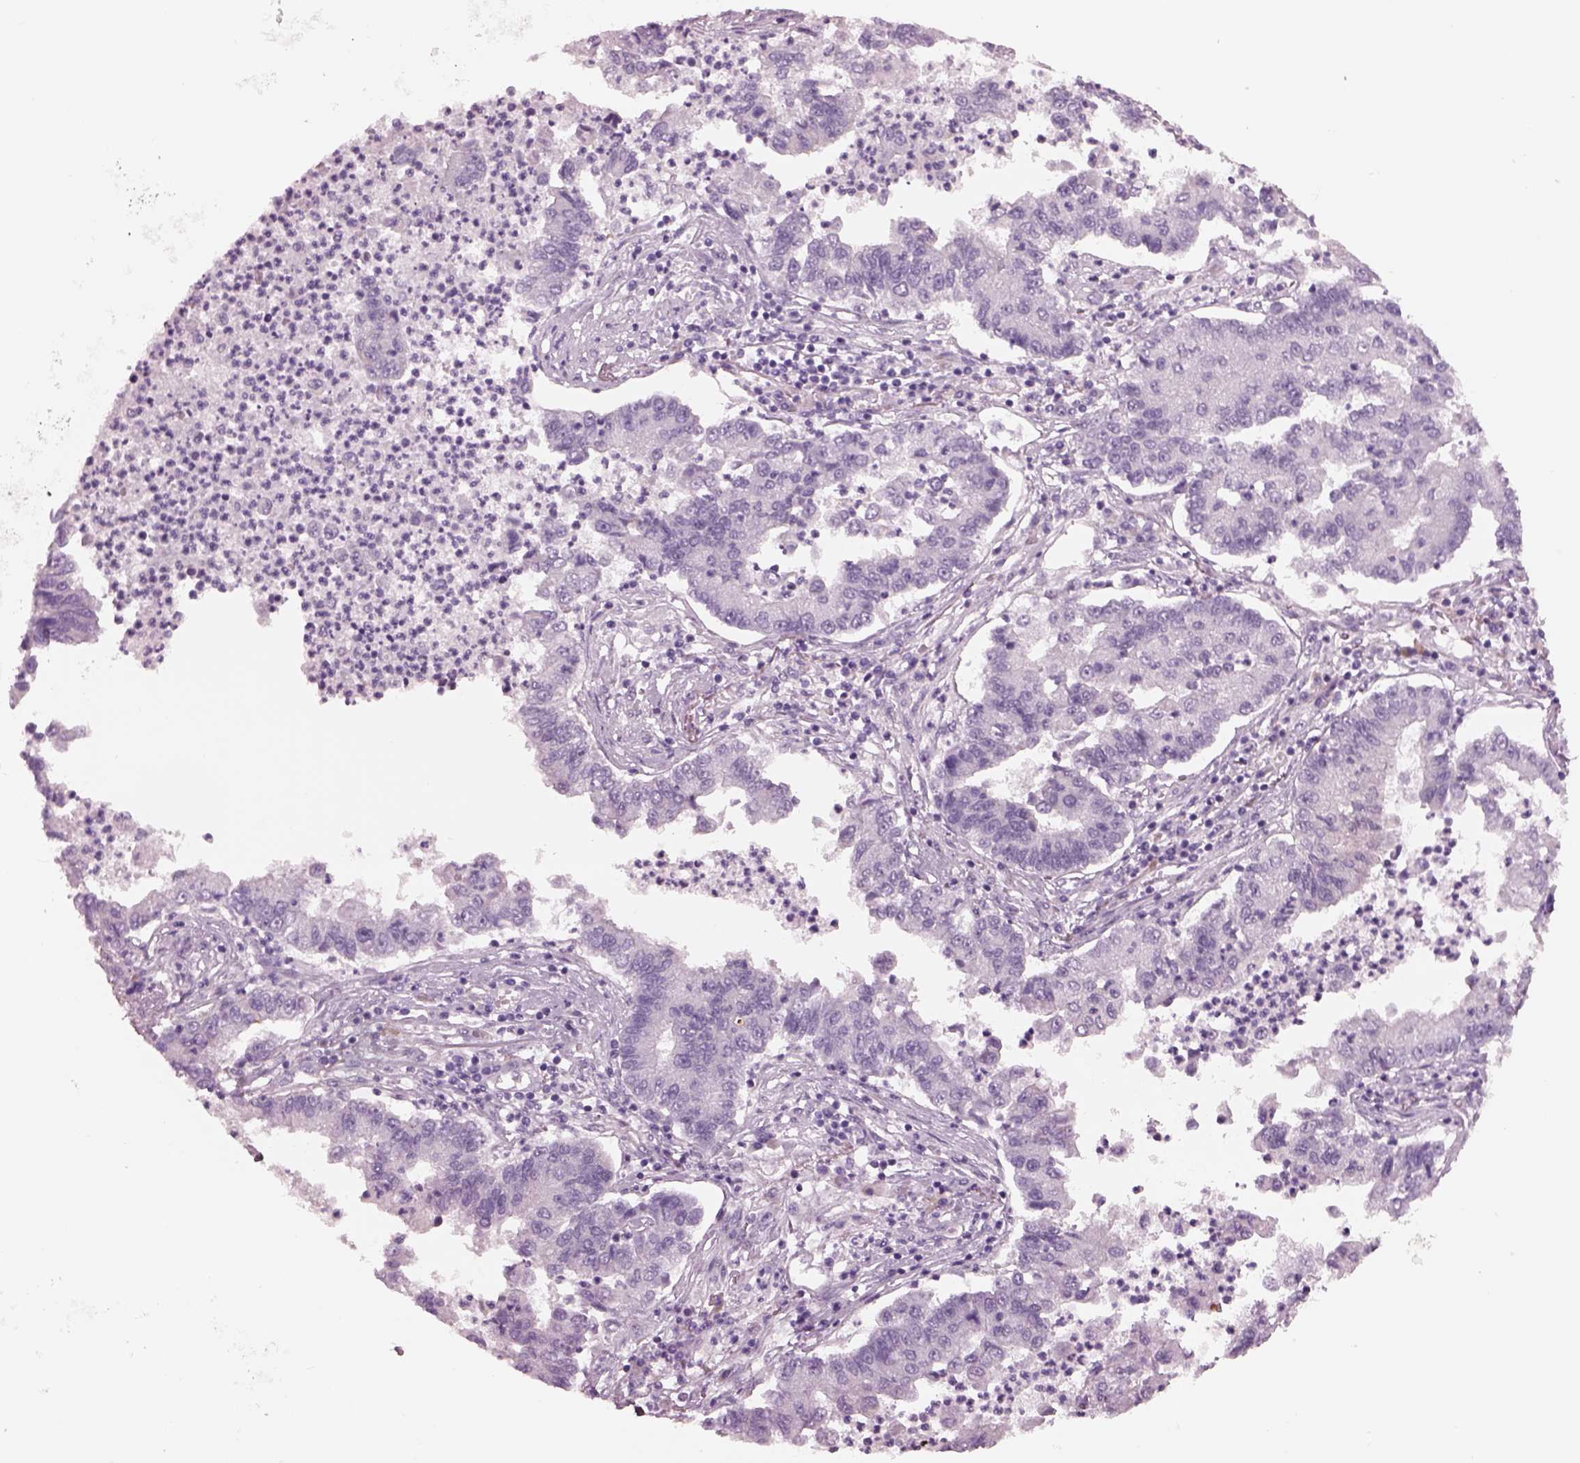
{"staining": {"intensity": "negative", "quantity": "none", "location": "none"}, "tissue": "lung cancer", "cell_type": "Tumor cells", "image_type": "cancer", "snomed": [{"axis": "morphology", "description": "Adenocarcinoma, NOS"}, {"axis": "topography", "description": "Lung"}], "caption": "High magnification brightfield microscopy of adenocarcinoma (lung) stained with DAB (3,3'-diaminobenzidine) (brown) and counterstained with hematoxylin (blue): tumor cells show no significant staining.", "gene": "CYLC1", "patient": {"sex": "female", "age": 57}}